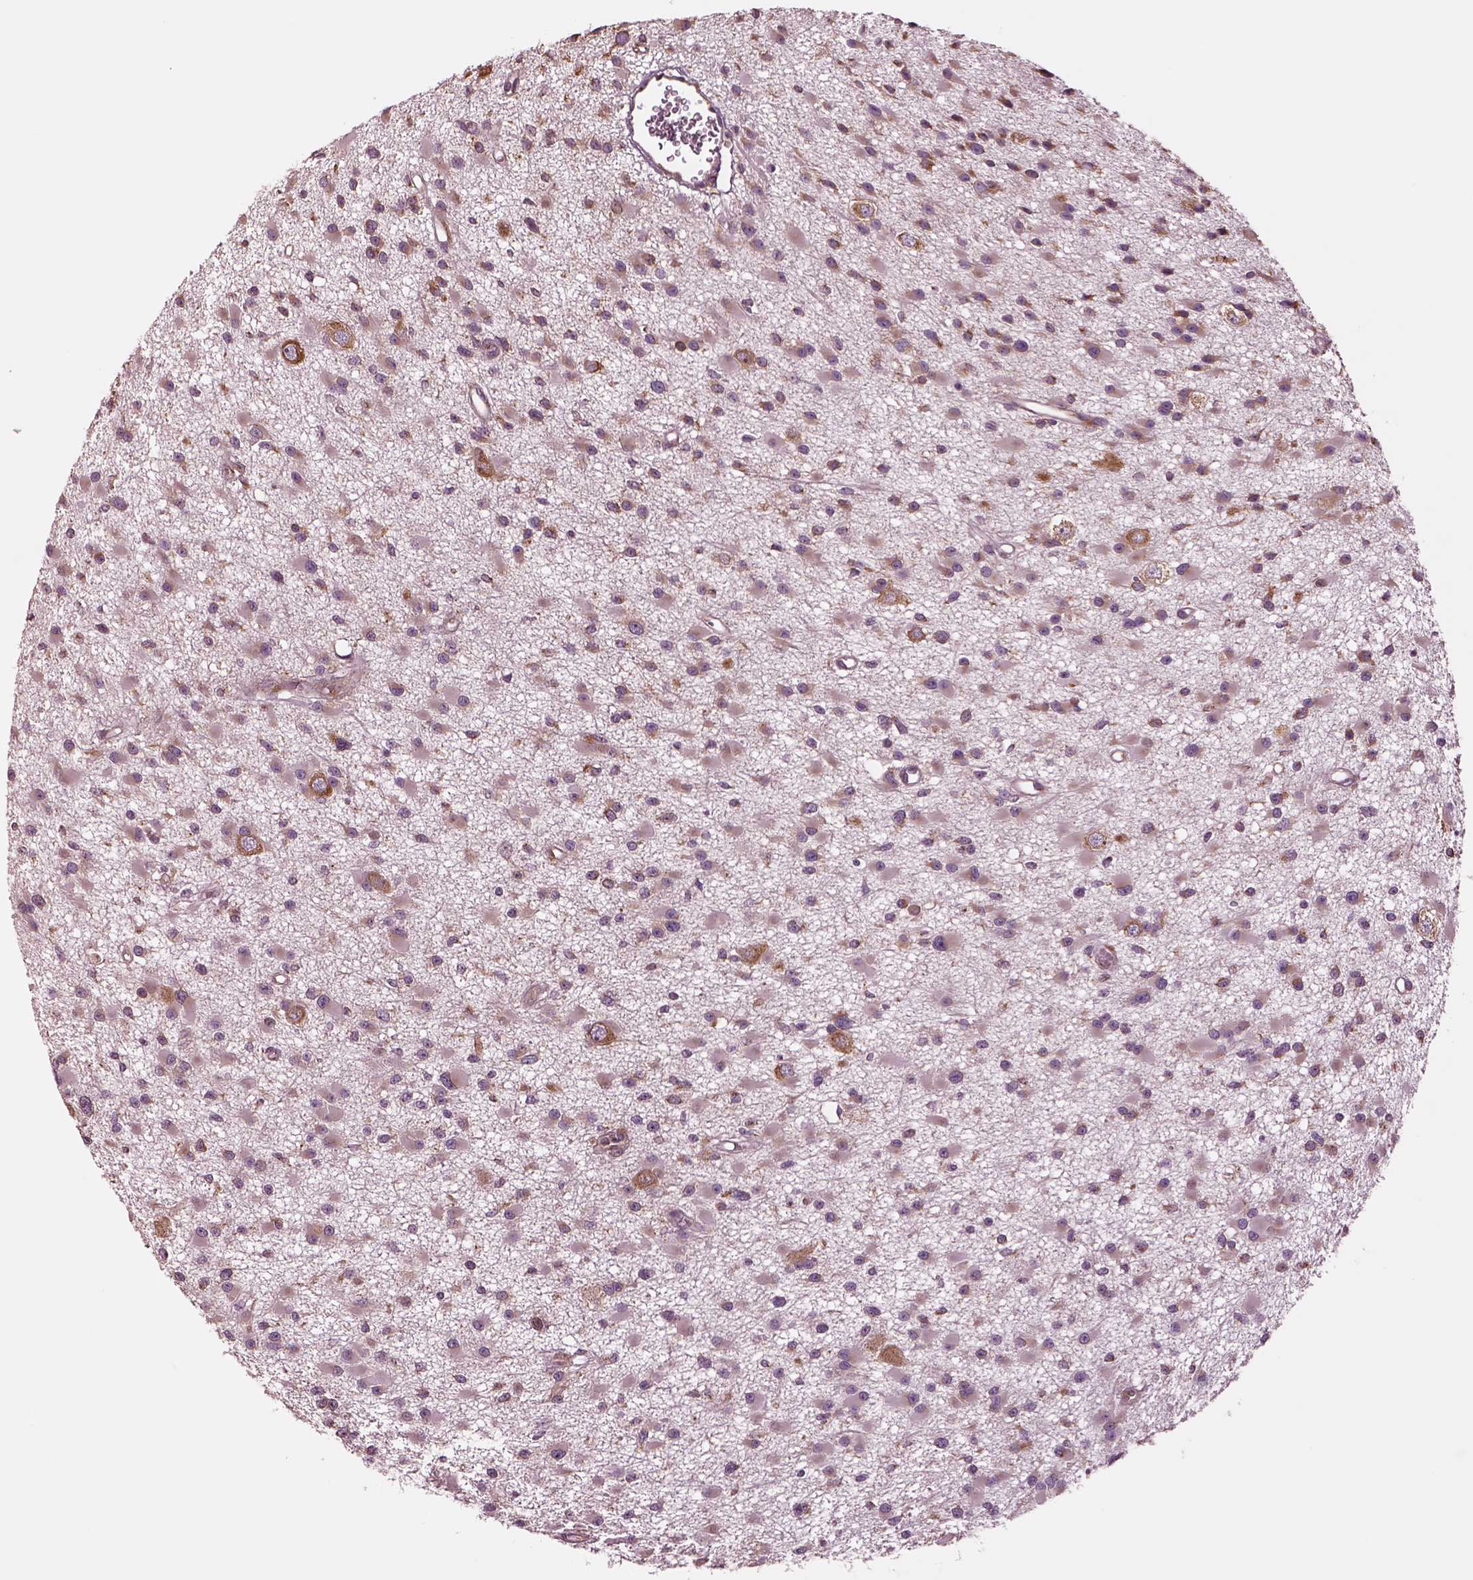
{"staining": {"intensity": "weak", "quantity": "<25%", "location": "cytoplasmic/membranous"}, "tissue": "glioma", "cell_type": "Tumor cells", "image_type": "cancer", "snomed": [{"axis": "morphology", "description": "Glioma, malignant, High grade"}, {"axis": "topography", "description": "Brain"}], "caption": "Malignant high-grade glioma was stained to show a protein in brown. There is no significant expression in tumor cells. Nuclei are stained in blue.", "gene": "SEC23A", "patient": {"sex": "male", "age": 54}}